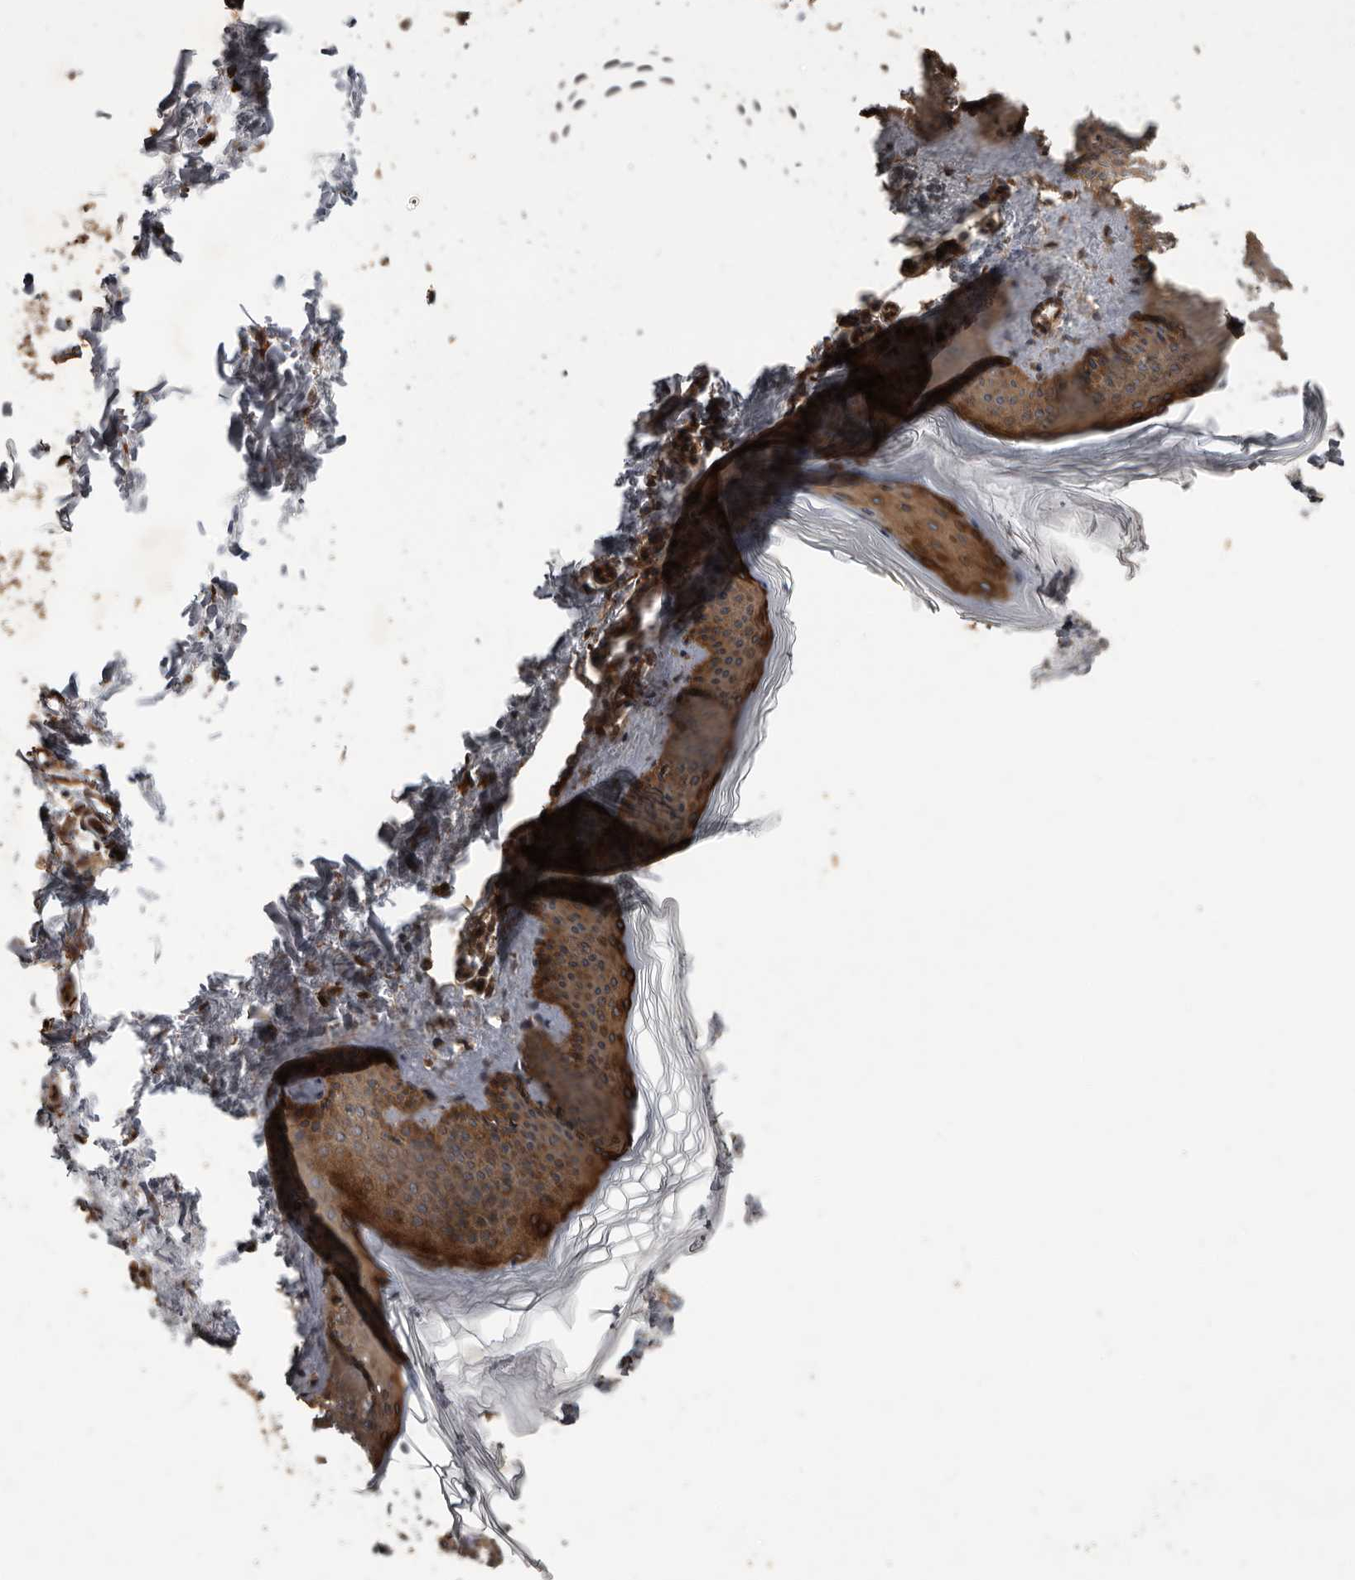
{"staining": {"intensity": "moderate", "quantity": ">75%", "location": "cytoplasmic/membranous"}, "tissue": "skin", "cell_type": "Fibroblasts", "image_type": "normal", "snomed": [{"axis": "morphology", "description": "Normal tissue, NOS"}, {"axis": "topography", "description": "Skin"}], "caption": "Normal skin shows moderate cytoplasmic/membranous staining in about >75% of fibroblasts, visualized by immunohistochemistry.", "gene": "ARHGEF5", "patient": {"sex": "female", "age": 27}}